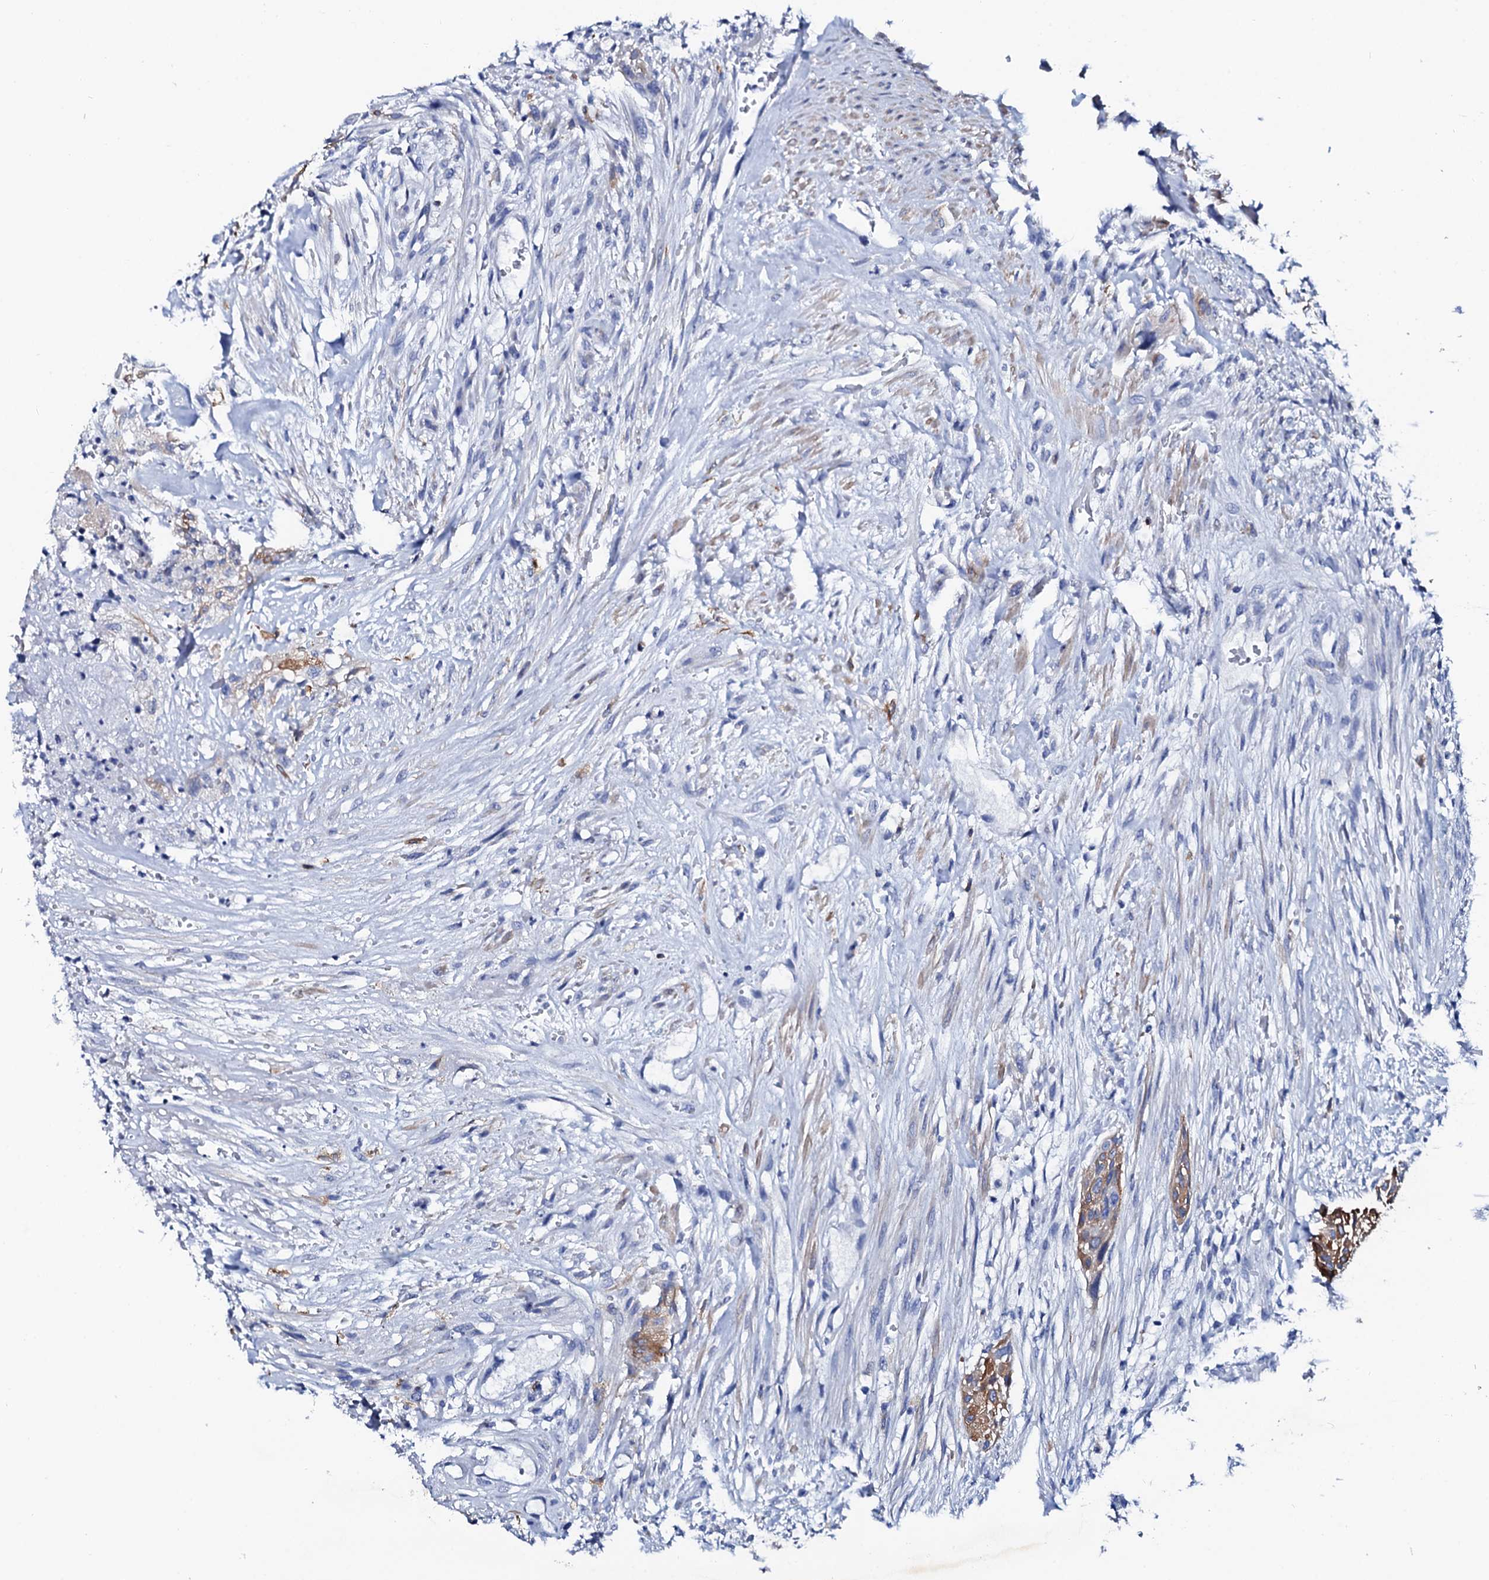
{"staining": {"intensity": "moderate", "quantity": ">75%", "location": "cytoplasmic/membranous"}, "tissue": "urothelial cancer", "cell_type": "Tumor cells", "image_type": "cancer", "snomed": [{"axis": "morphology", "description": "Urothelial carcinoma, High grade"}, {"axis": "topography", "description": "Urinary bladder"}], "caption": "Moderate cytoplasmic/membranous staining is appreciated in approximately >75% of tumor cells in urothelial cancer. The staining was performed using DAB (3,3'-diaminobenzidine), with brown indicating positive protein expression. Nuclei are stained blue with hematoxylin.", "gene": "GLB1L3", "patient": {"sex": "male", "age": 35}}